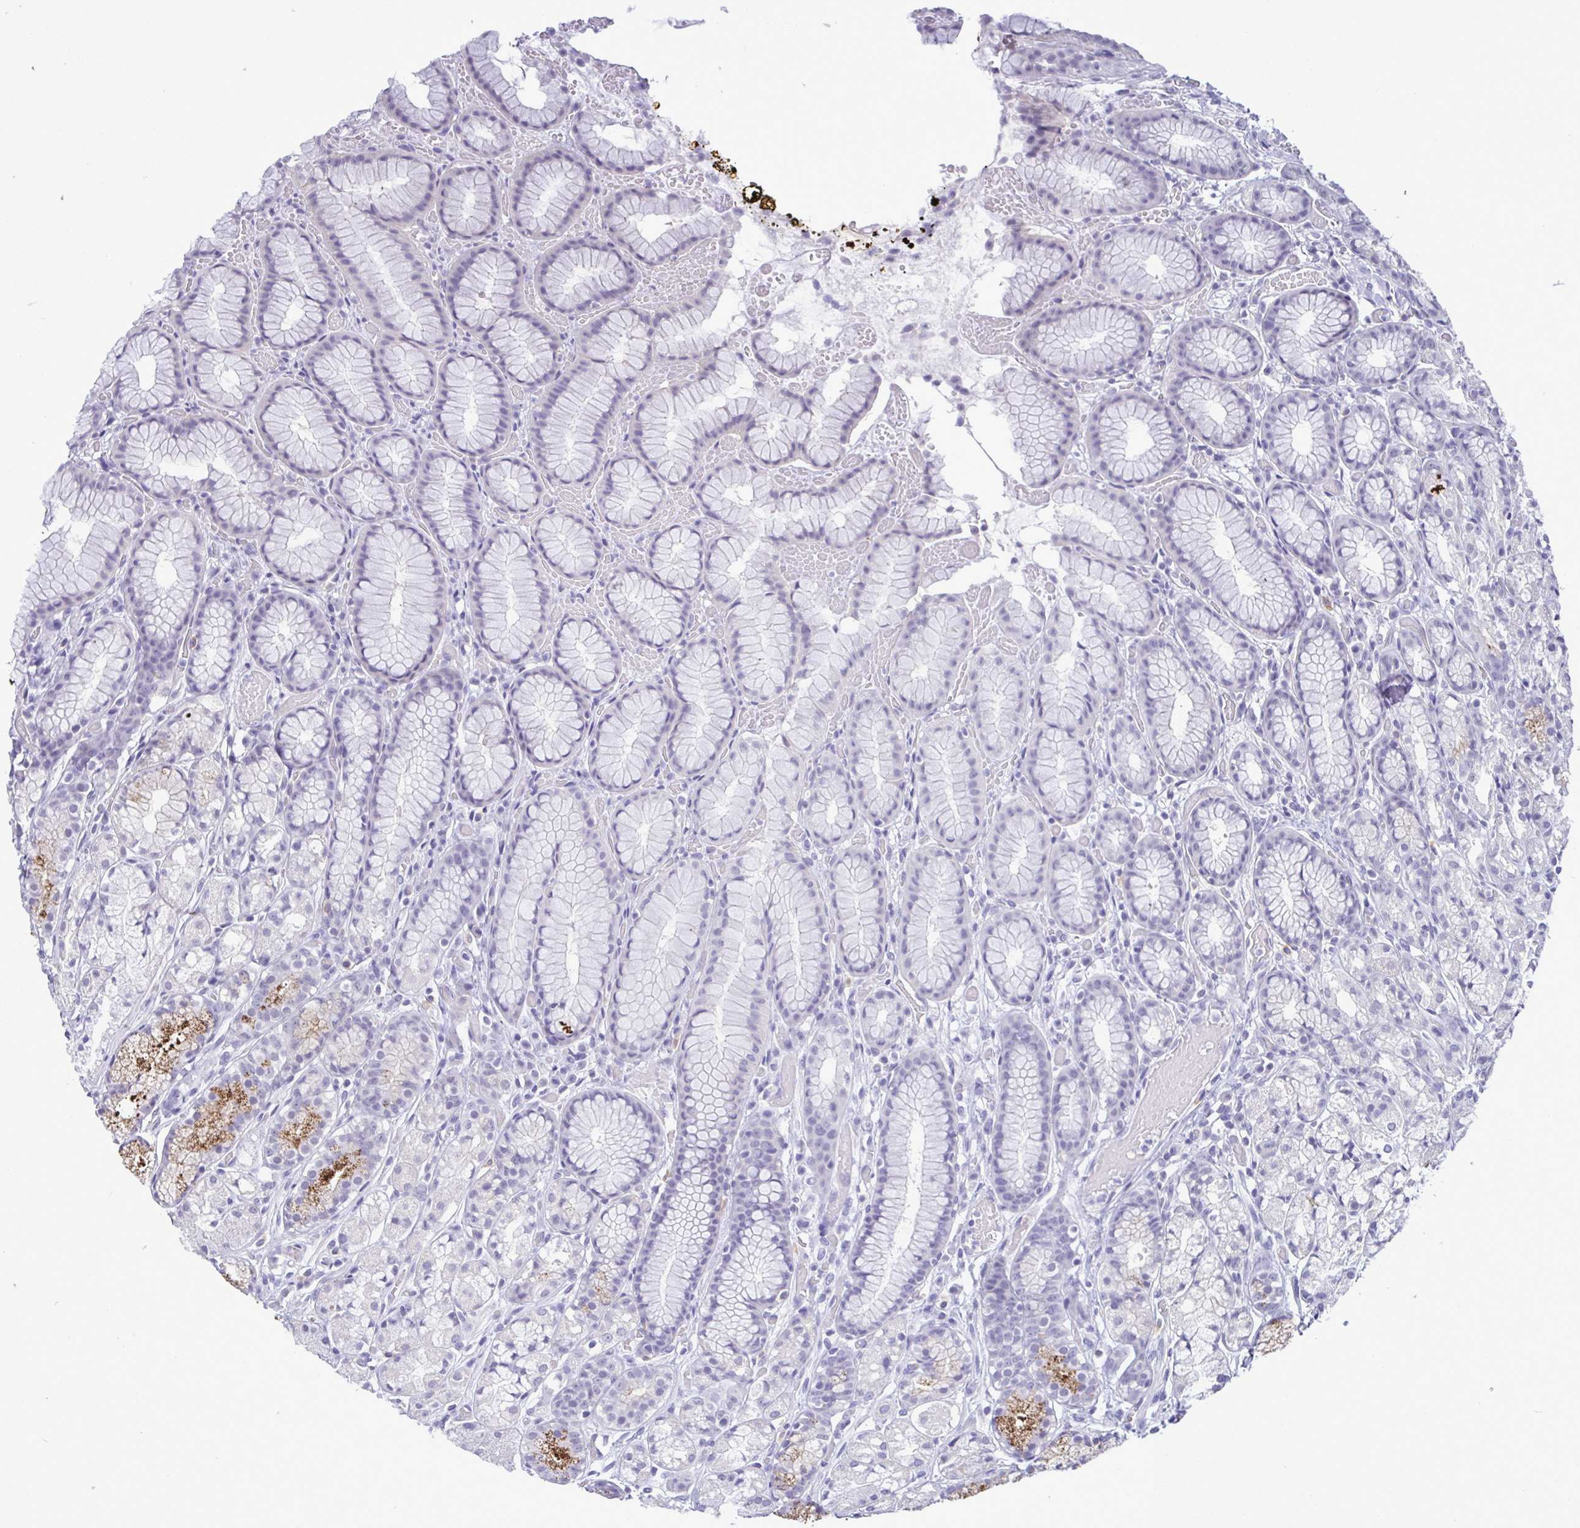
{"staining": {"intensity": "moderate", "quantity": "<25%", "location": "cytoplasmic/membranous"}, "tissue": "stomach", "cell_type": "Glandular cells", "image_type": "normal", "snomed": [{"axis": "morphology", "description": "Normal tissue, NOS"}, {"axis": "topography", "description": "Smooth muscle"}, {"axis": "topography", "description": "Stomach"}], "caption": "Unremarkable stomach displays moderate cytoplasmic/membranous positivity in approximately <25% of glandular cells.", "gene": "YBX2", "patient": {"sex": "male", "age": 70}}